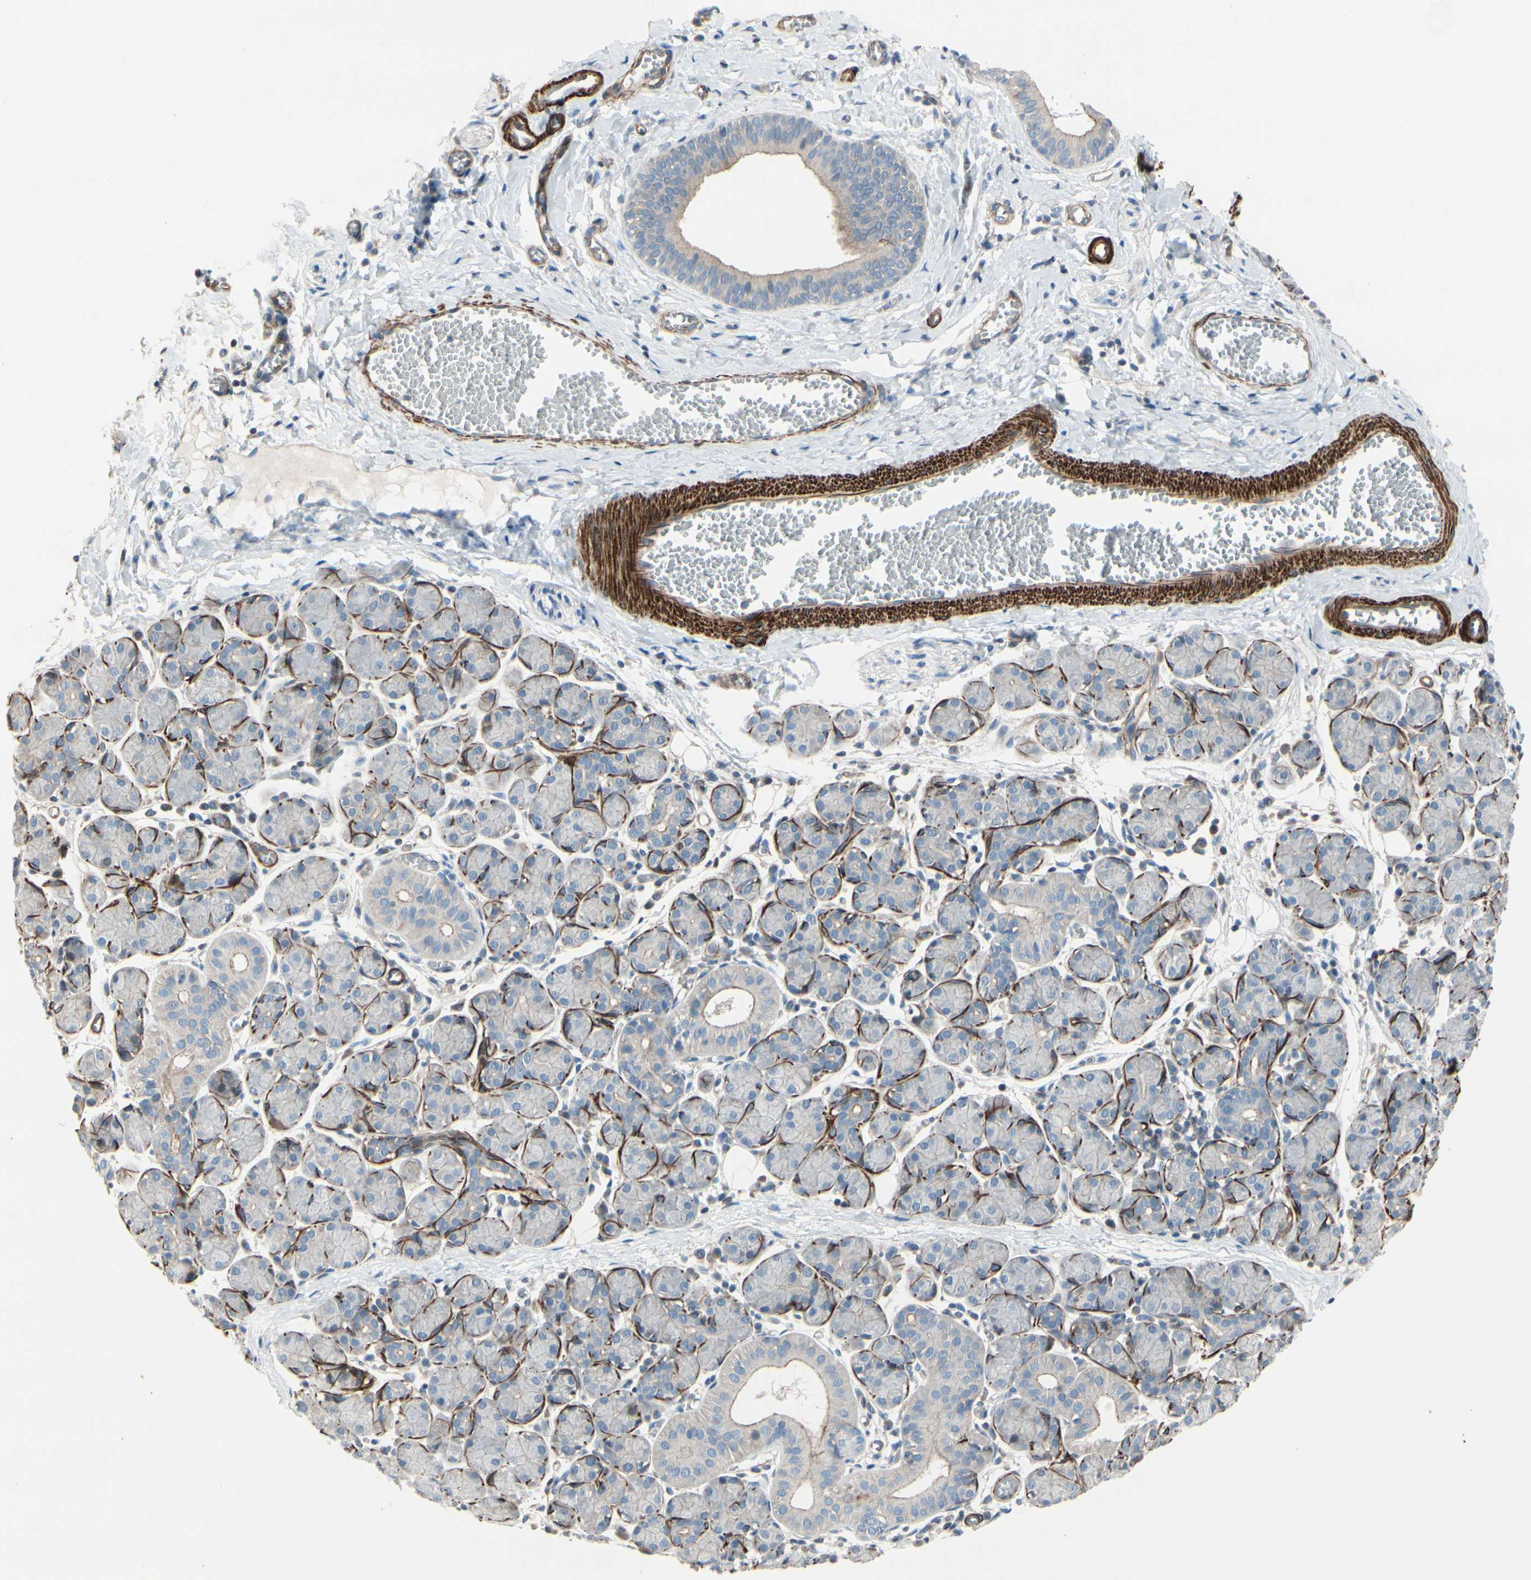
{"staining": {"intensity": "weak", "quantity": "<25%", "location": "cytoplasmic/membranous"}, "tissue": "salivary gland", "cell_type": "Glandular cells", "image_type": "normal", "snomed": [{"axis": "morphology", "description": "Normal tissue, NOS"}, {"axis": "morphology", "description": "Inflammation, NOS"}, {"axis": "topography", "description": "Lymph node"}, {"axis": "topography", "description": "Salivary gland"}], "caption": "An image of human salivary gland is negative for staining in glandular cells. (Stains: DAB (3,3'-diaminobenzidine) IHC with hematoxylin counter stain, Microscopy: brightfield microscopy at high magnification).", "gene": "TPM1", "patient": {"sex": "male", "age": 3}}